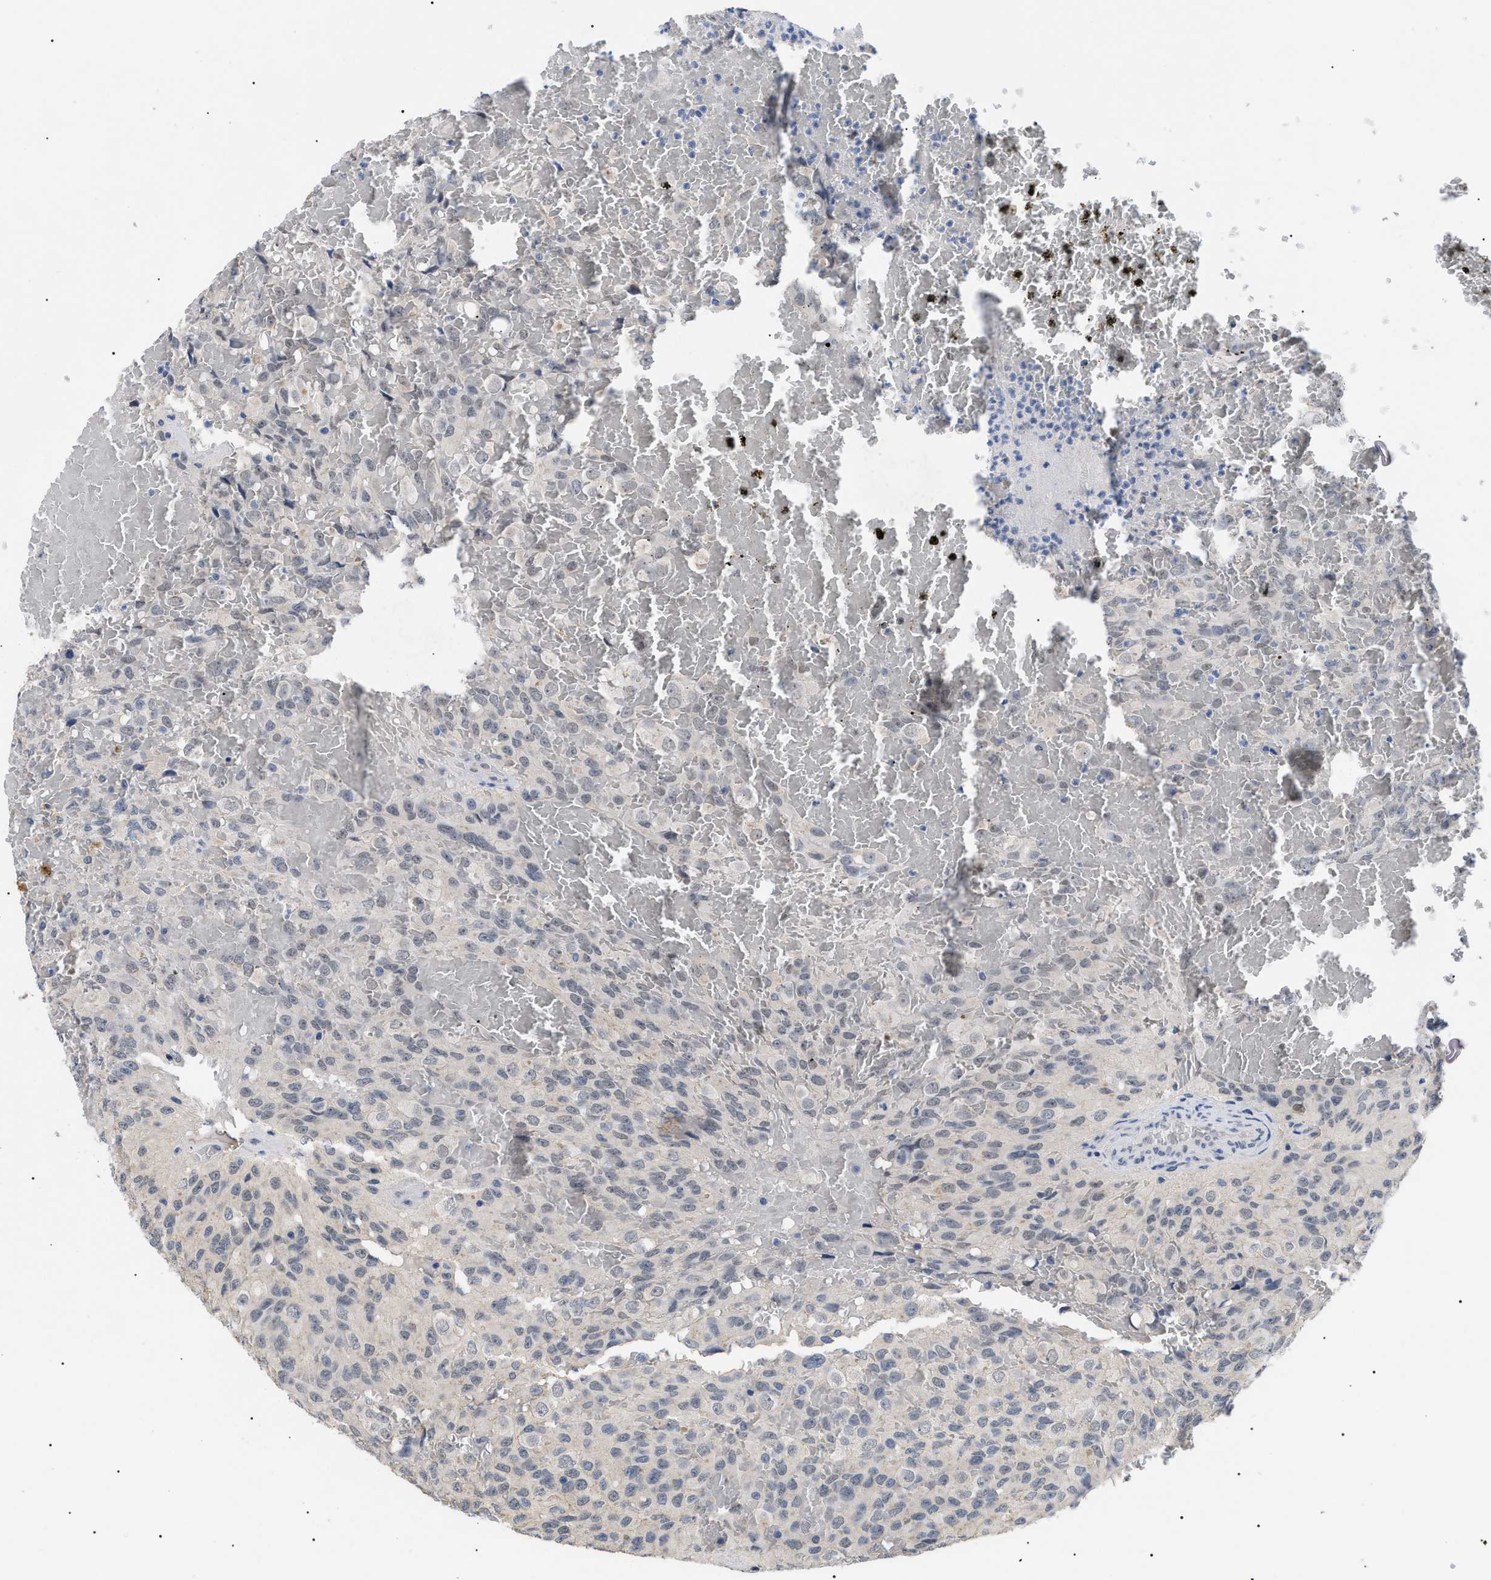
{"staining": {"intensity": "negative", "quantity": "none", "location": "none"}, "tissue": "glioma", "cell_type": "Tumor cells", "image_type": "cancer", "snomed": [{"axis": "morphology", "description": "Glioma, malignant, High grade"}, {"axis": "topography", "description": "Brain"}], "caption": "A photomicrograph of malignant glioma (high-grade) stained for a protein displays no brown staining in tumor cells. (DAB IHC visualized using brightfield microscopy, high magnification).", "gene": "PRRT2", "patient": {"sex": "male", "age": 32}}